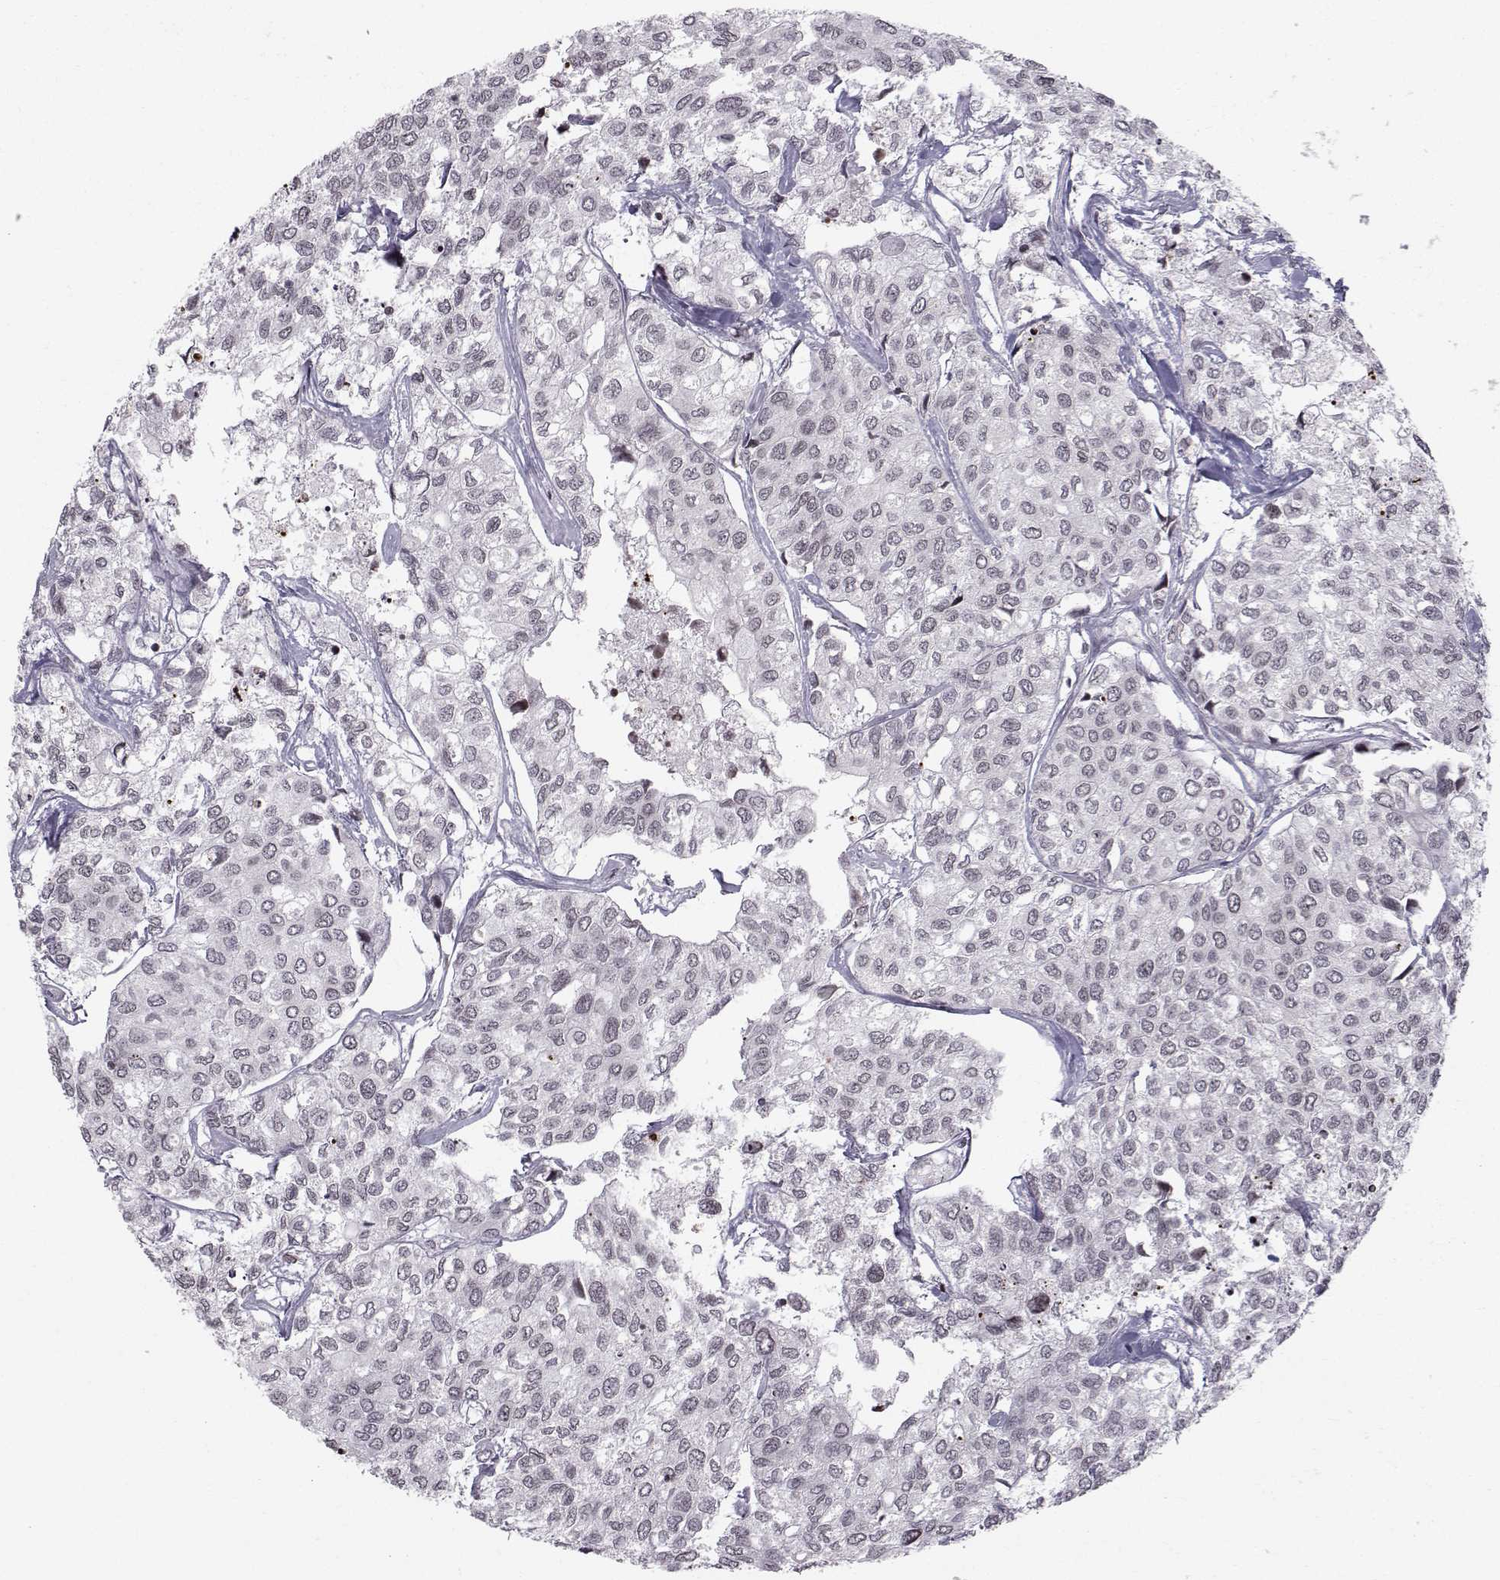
{"staining": {"intensity": "negative", "quantity": "none", "location": "none"}, "tissue": "urothelial cancer", "cell_type": "Tumor cells", "image_type": "cancer", "snomed": [{"axis": "morphology", "description": "Urothelial carcinoma, High grade"}, {"axis": "topography", "description": "Urinary bladder"}], "caption": "DAB immunohistochemical staining of human urothelial carcinoma (high-grade) displays no significant staining in tumor cells.", "gene": "MARCHF4", "patient": {"sex": "male", "age": 73}}